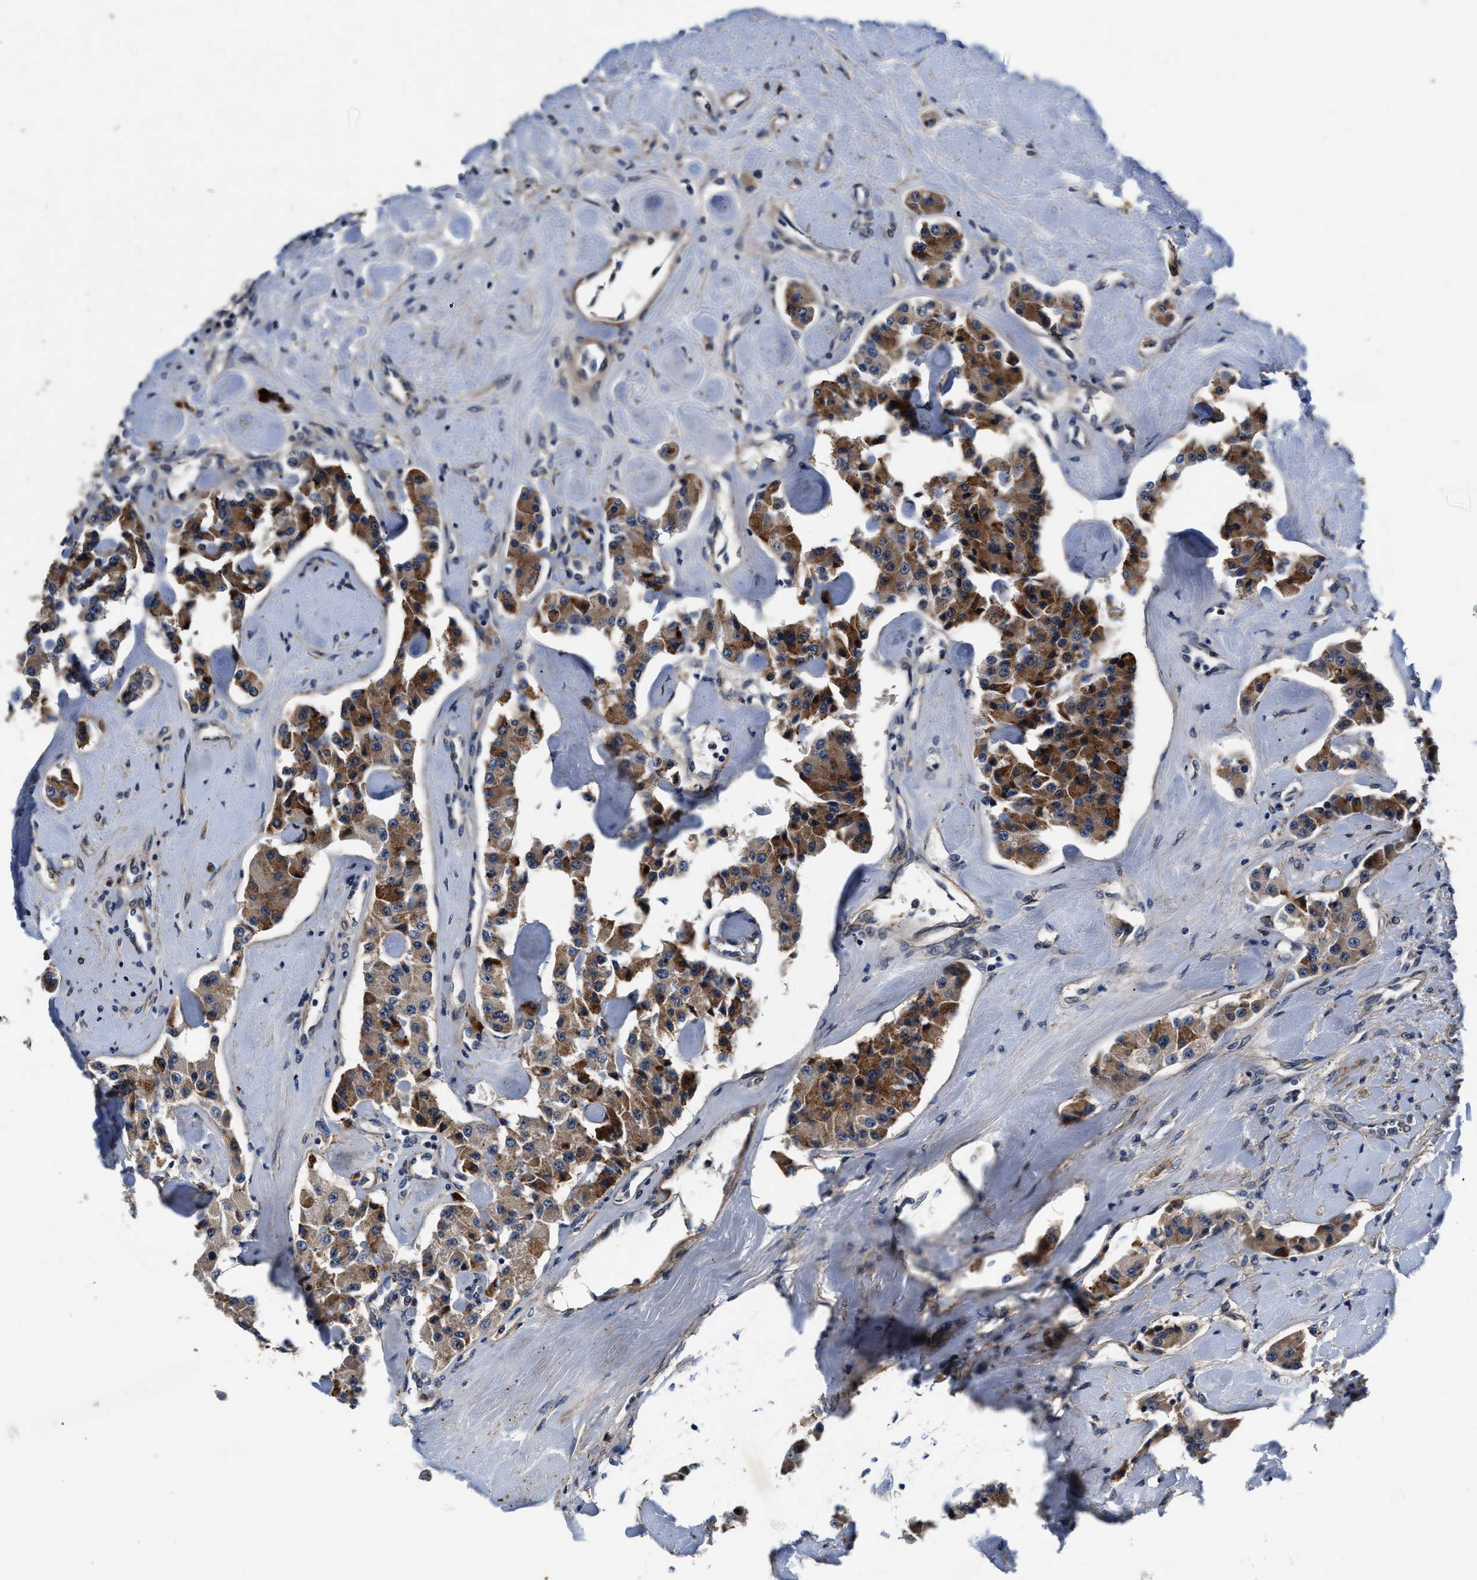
{"staining": {"intensity": "moderate", "quantity": ">75%", "location": "cytoplasmic/membranous"}, "tissue": "carcinoid", "cell_type": "Tumor cells", "image_type": "cancer", "snomed": [{"axis": "morphology", "description": "Carcinoid, malignant, NOS"}, {"axis": "topography", "description": "Pancreas"}], "caption": "Protein staining by immunohistochemistry shows moderate cytoplasmic/membranous staining in approximately >75% of tumor cells in carcinoid.", "gene": "SLC12A2", "patient": {"sex": "male", "age": 41}}